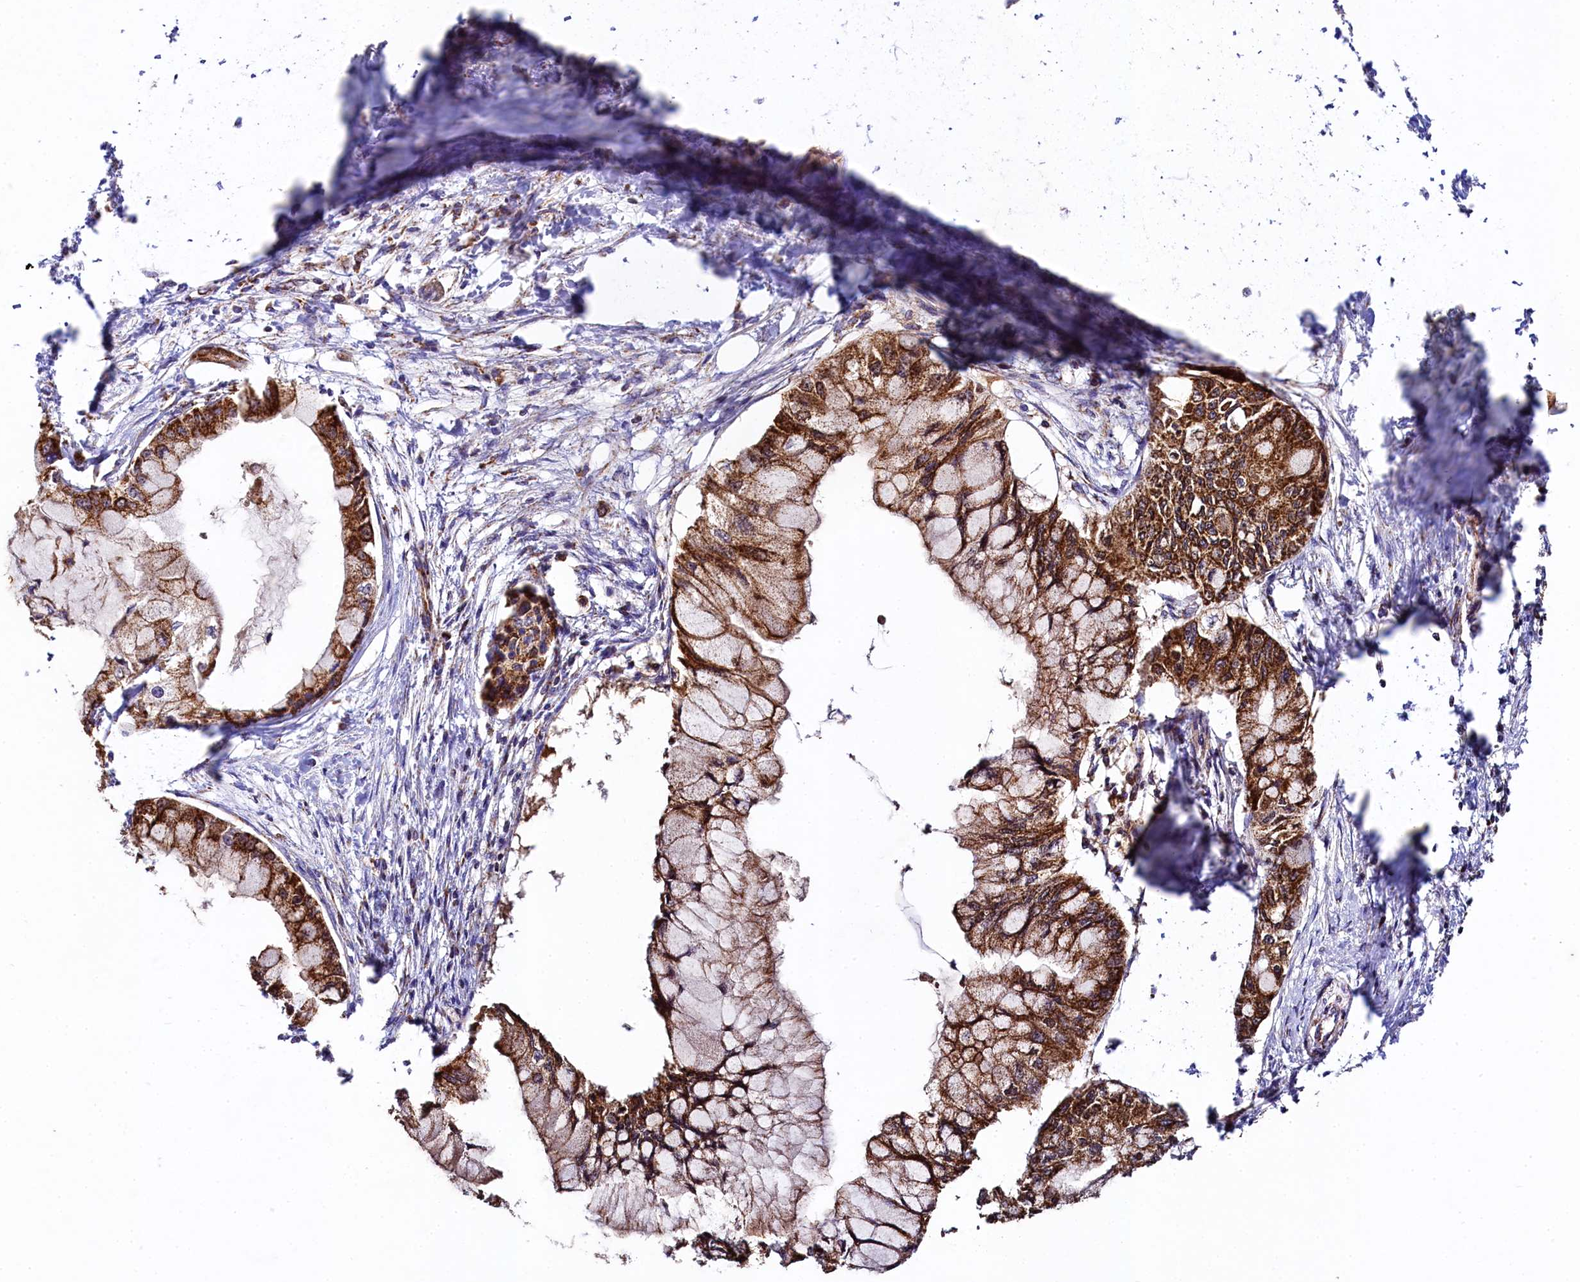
{"staining": {"intensity": "strong", "quantity": ">75%", "location": "cytoplasmic/membranous"}, "tissue": "pancreatic cancer", "cell_type": "Tumor cells", "image_type": "cancer", "snomed": [{"axis": "morphology", "description": "Adenocarcinoma, NOS"}, {"axis": "topography", "description": "Pancreas"}], "caption": "Strong cytoplasmic/membranous positivity for a protein is appreciated in about >75% of tumor cells of adenocarcinoma (pancreatic) using immunohistochemistry.", "gene": "CLYBL", "patient": {"sex": "male", "age": 48}}